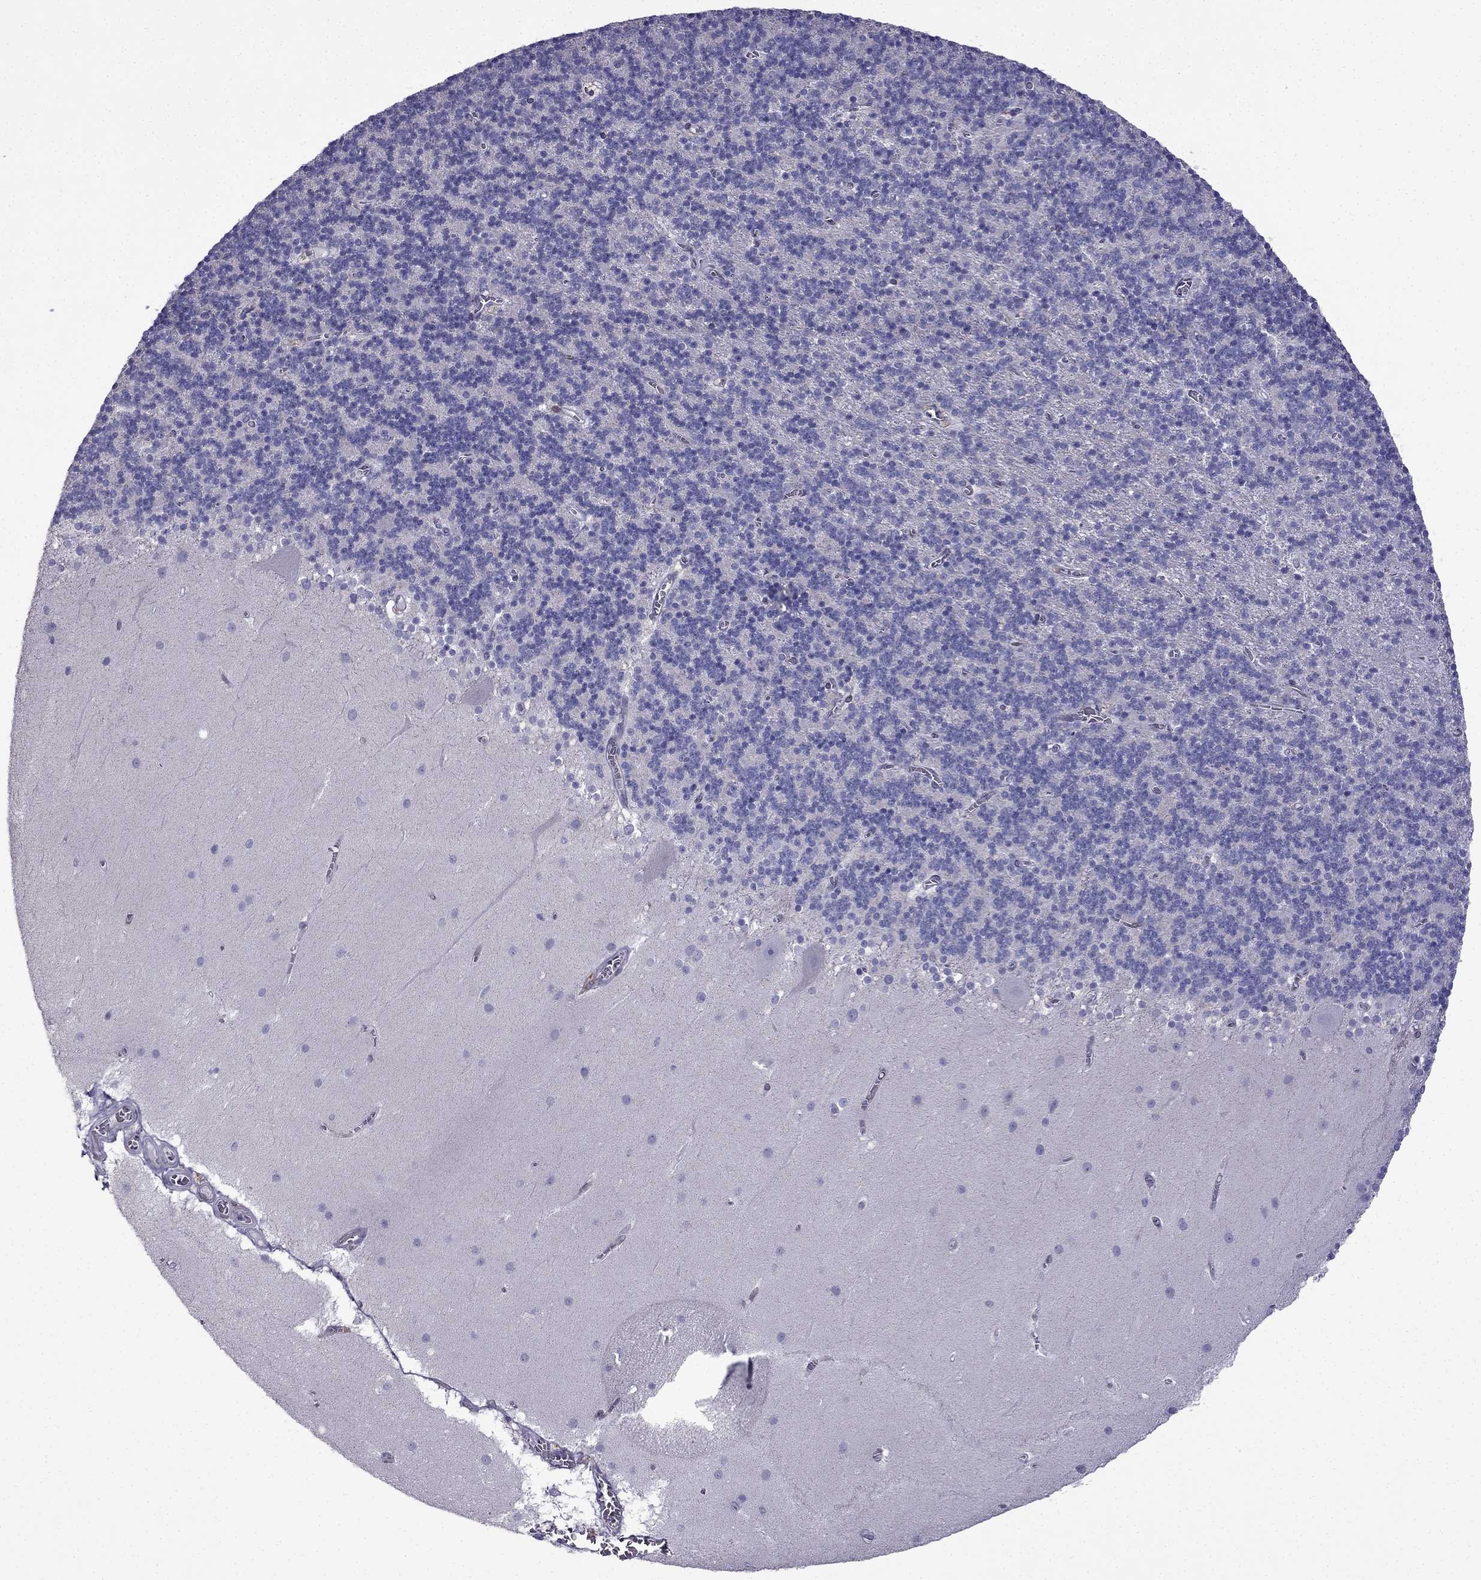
{"staining": {"intensity": "negative", "quantity": "none", "location": "none"}, "tissue": "cerebellum", "cell_type": "Cells in granular layer", "image_type": "normal", "snomed": [{"axis": "morphology", "description": "Normal tissue, NOS"}, {"axis": "topography", "description": "Cerebellum"}], "caption": "A histopathology image of human cerebellum is negative for staining in cells in granular layer.", "gene": "IKBIP", "patient": {"sex": "male", "age": 70}}